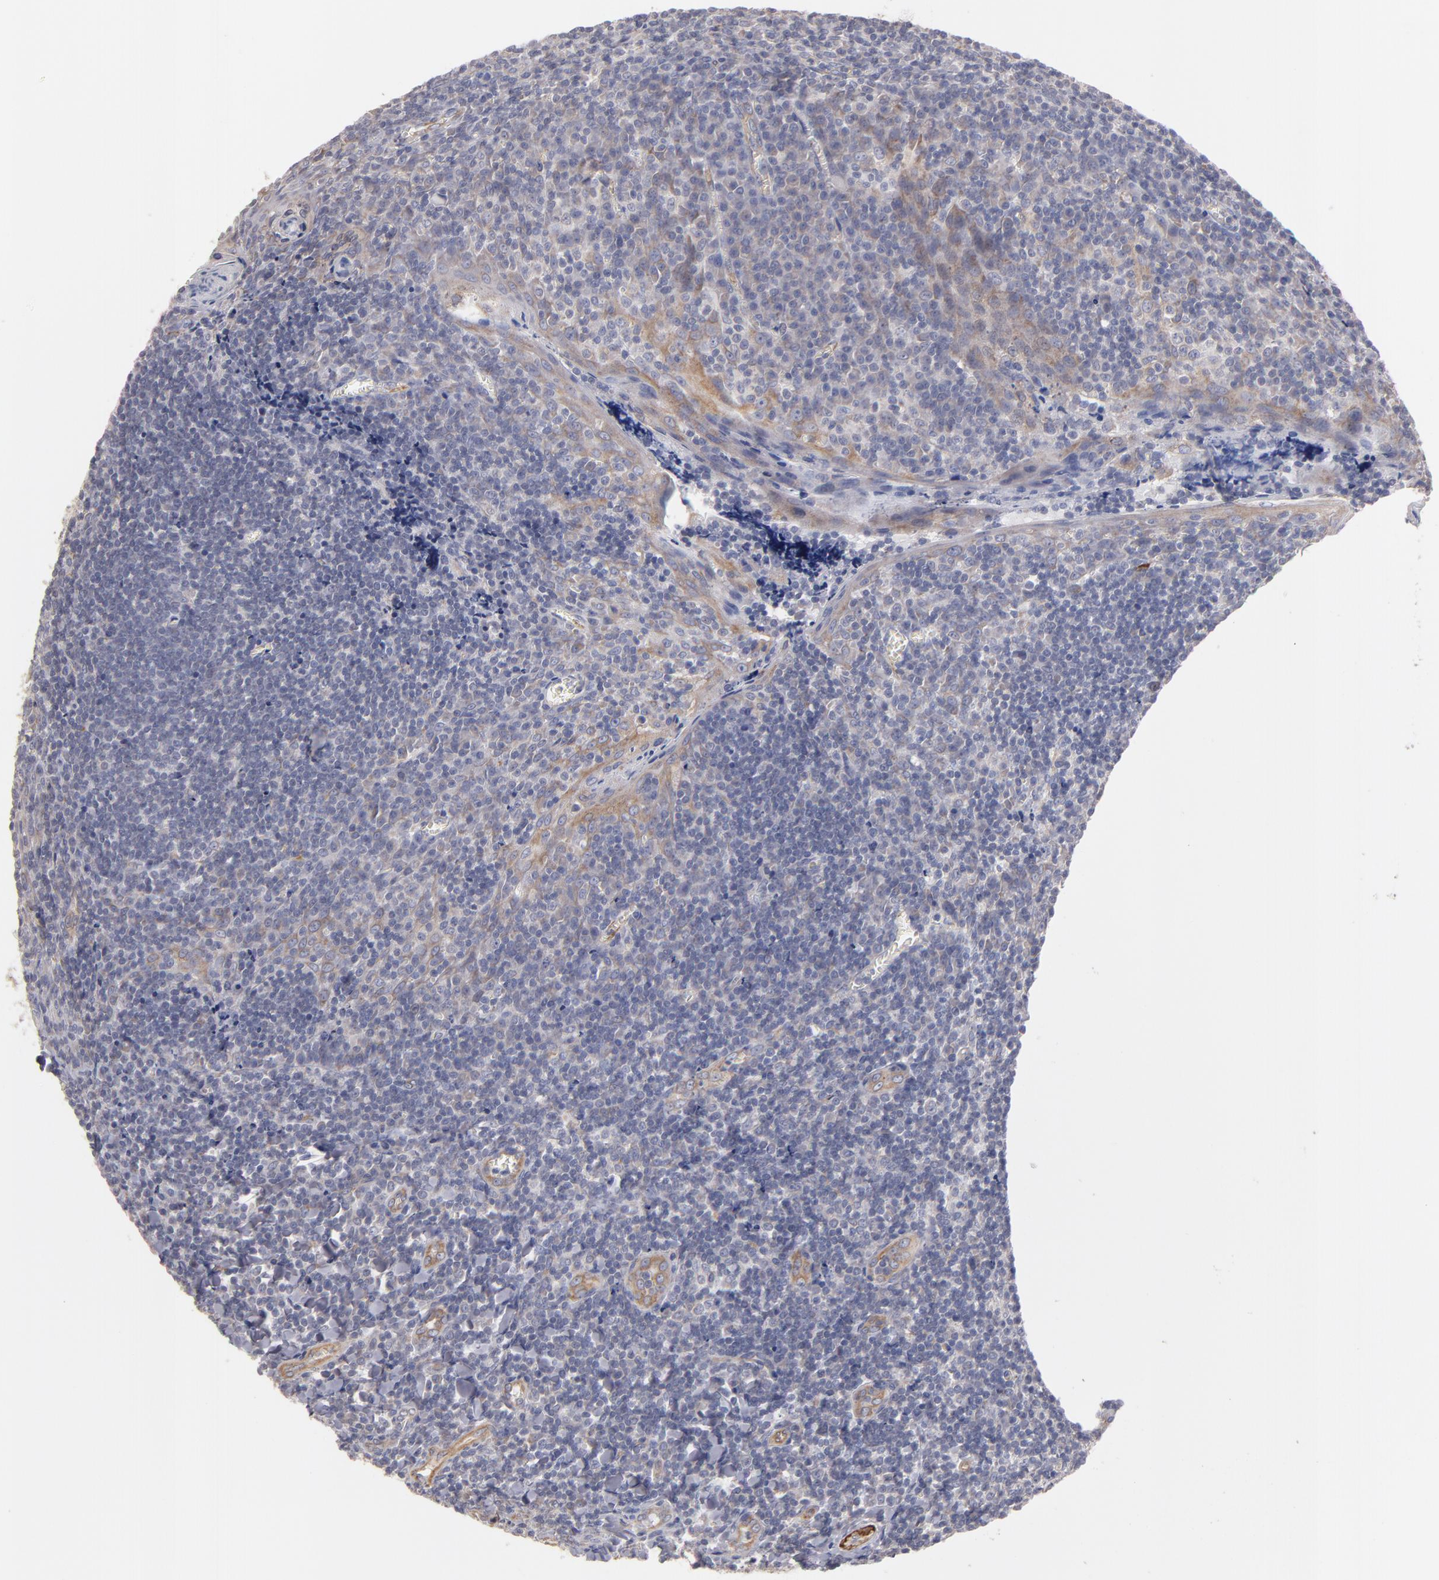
{"staining": {"intensity": "weak", "quantity": "<25%", "location": "cytoplasmic/membranous"}, "tissue": "tonsil", "cell_type": "Germinal center cells", "image_type": "normal", "snomed": [{"axis": "morphology", "description": "Normal tissue, NOS"}, {"axis": "topography", "description": "Tonsil"}], "caption": "A high-resolution image shows IHC staining of benign tonsil, which shows no significant staining in germinal center cells.", "gene": "SLMAP", "patient": {"sex": "male", "age": 20}}